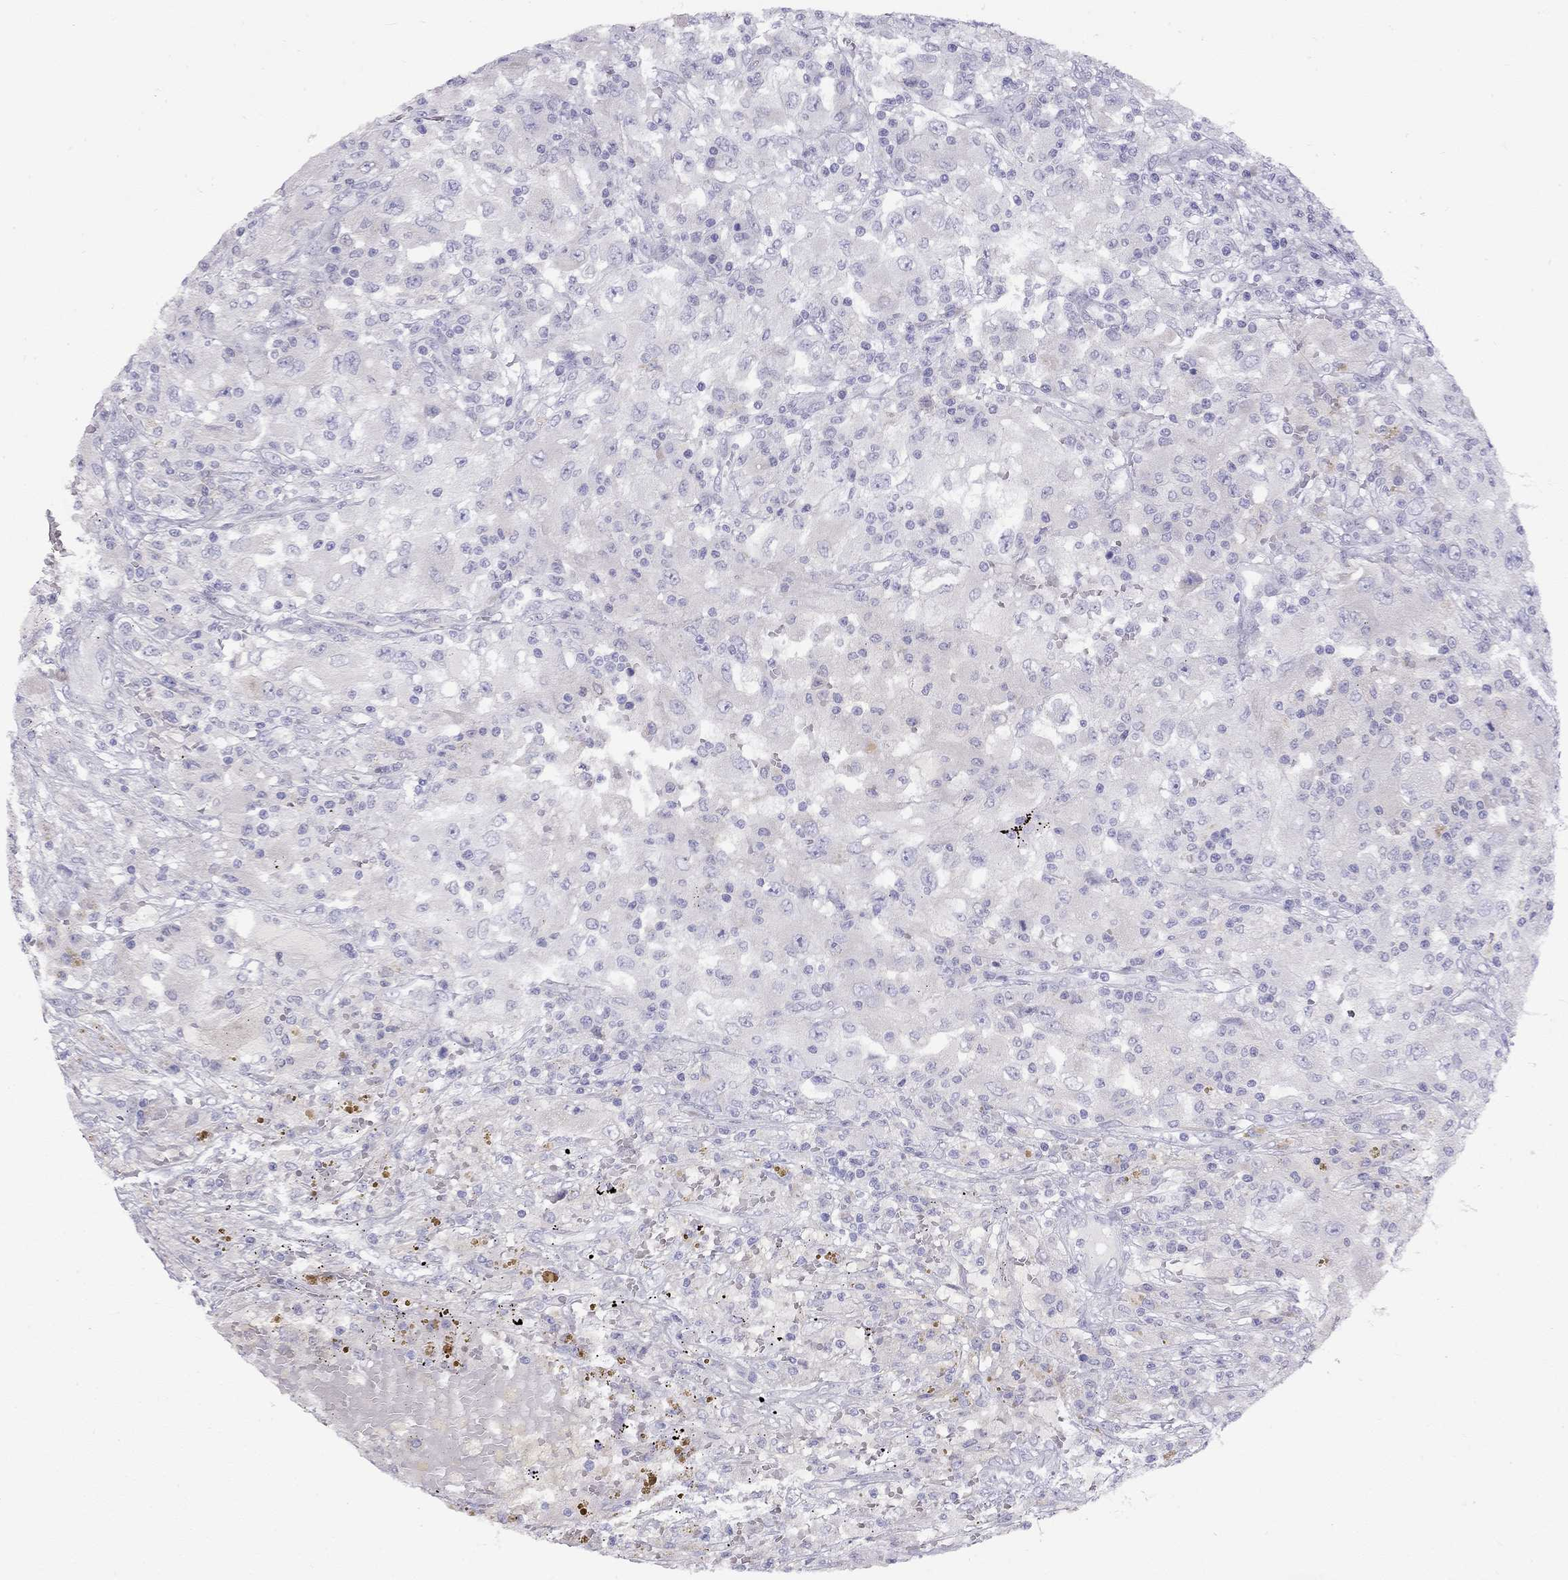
{"staining": {"intensity": "negative", "quantity": "none", "location": "none"}, "tissue": "renal cancer", "cell_type": "Tumor cells", "image_type": "cancer", "snomed": [{"axis": "morphology", "description": "Adenocarcinoma, NOS"}, {"axis": "topography", "description": "Kidney"}], "caption": "Tumor cells show no significant protein staining in renal adenocarcinoma.", "gene": "CPNE4", "patient": {"sex": "female", "age": 67}}